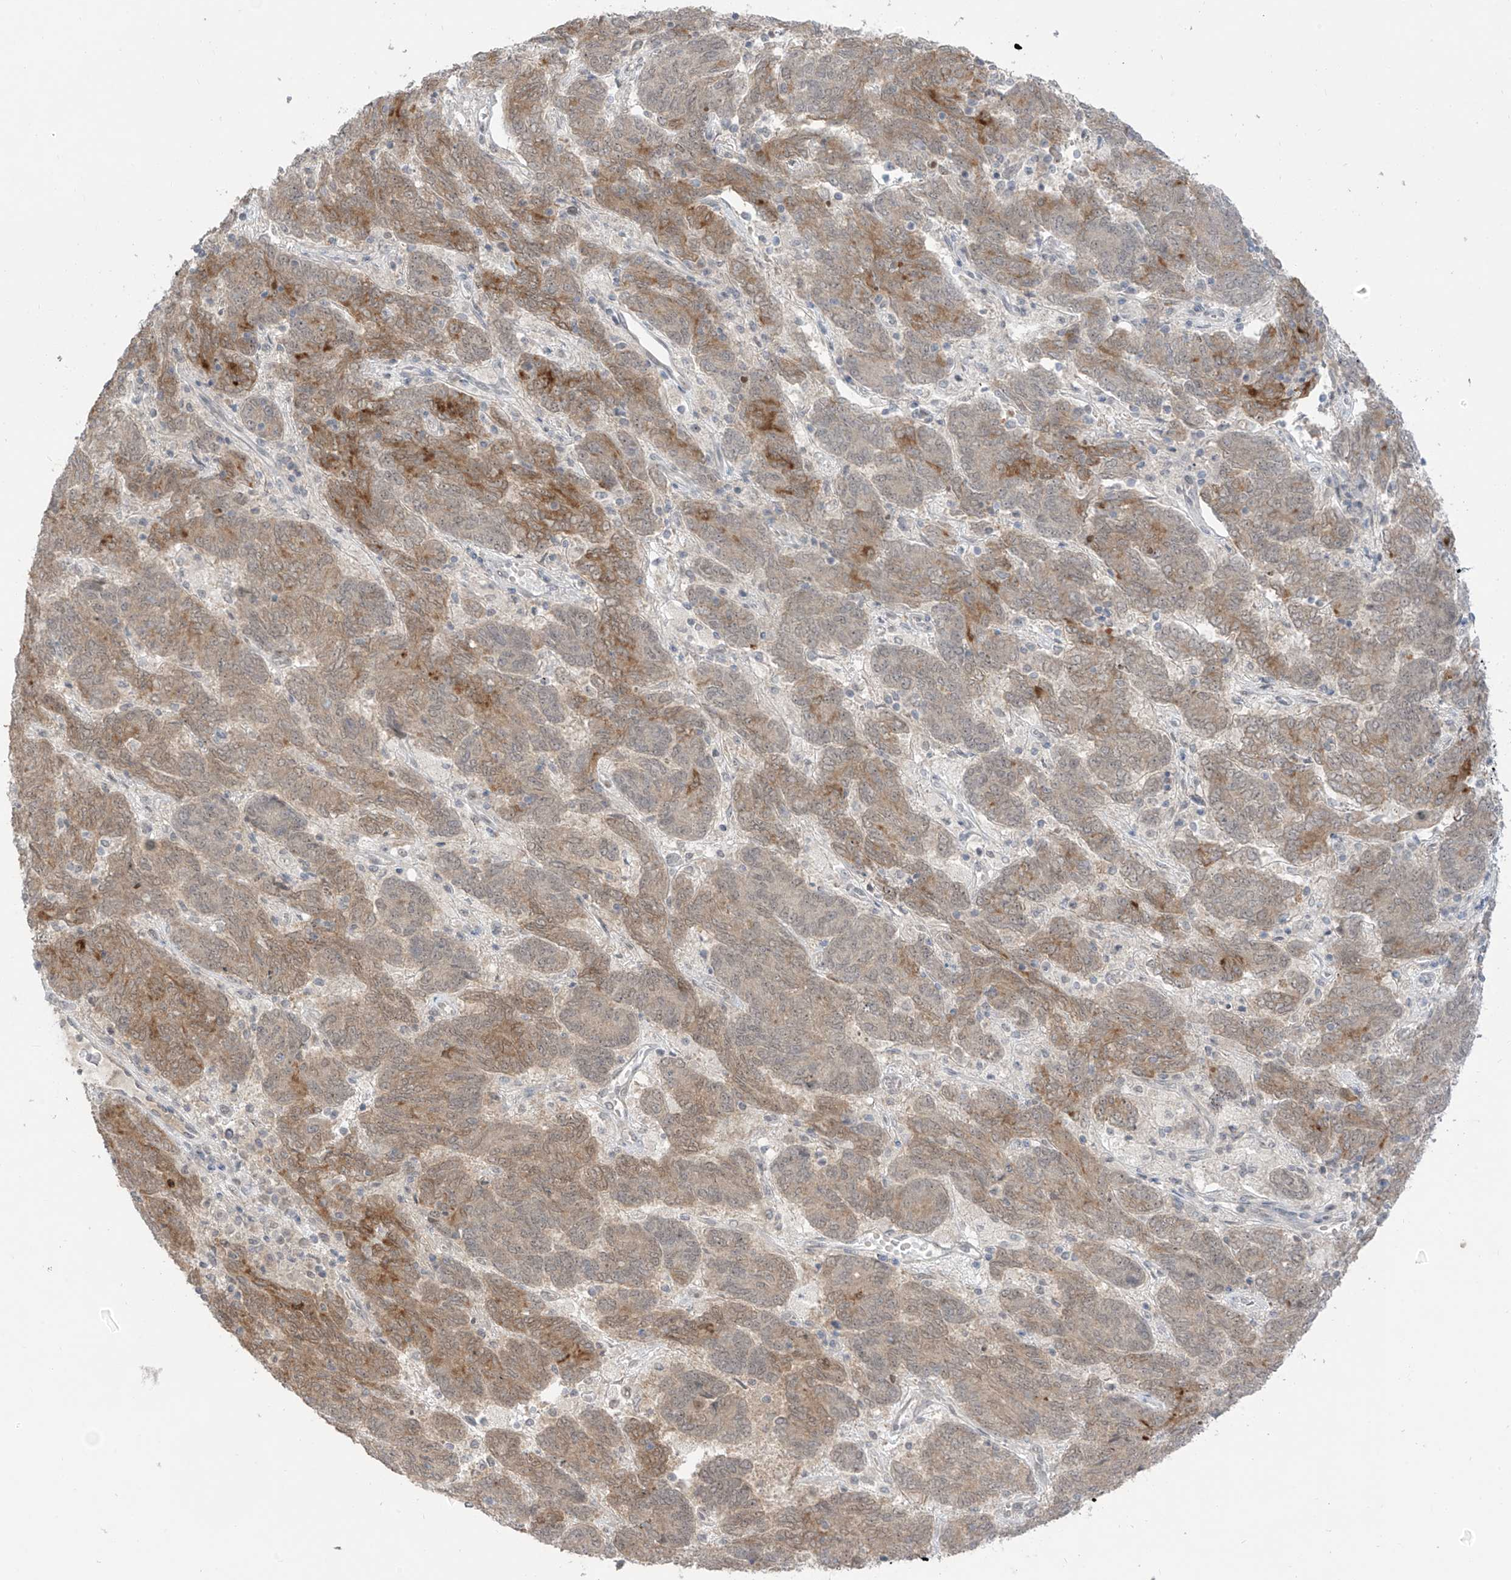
{"staining": {"intensity": "moderate", "quantity": "25%-75%", "location": "cytoplasmic/membranous,nuclear"}, "tissue": "endometrial cancer", "cell_type": "Tumor cells", "image_type": "cancer", "snomed": [{"axis": "morphology", "description": "Adenocarcinoma, NOS"}, {"axis": "topography", "description": "Endometrium"}], "caption": "Immunohistochemical staining of human adenocarcinoma (endometrial) reveals moderate cytoplasmic/membranous and nuclear protein staining in approximately 25%-75% of tumor cells.", "gene": "OGT", "patient": {"sex": "female", "age": 80}}